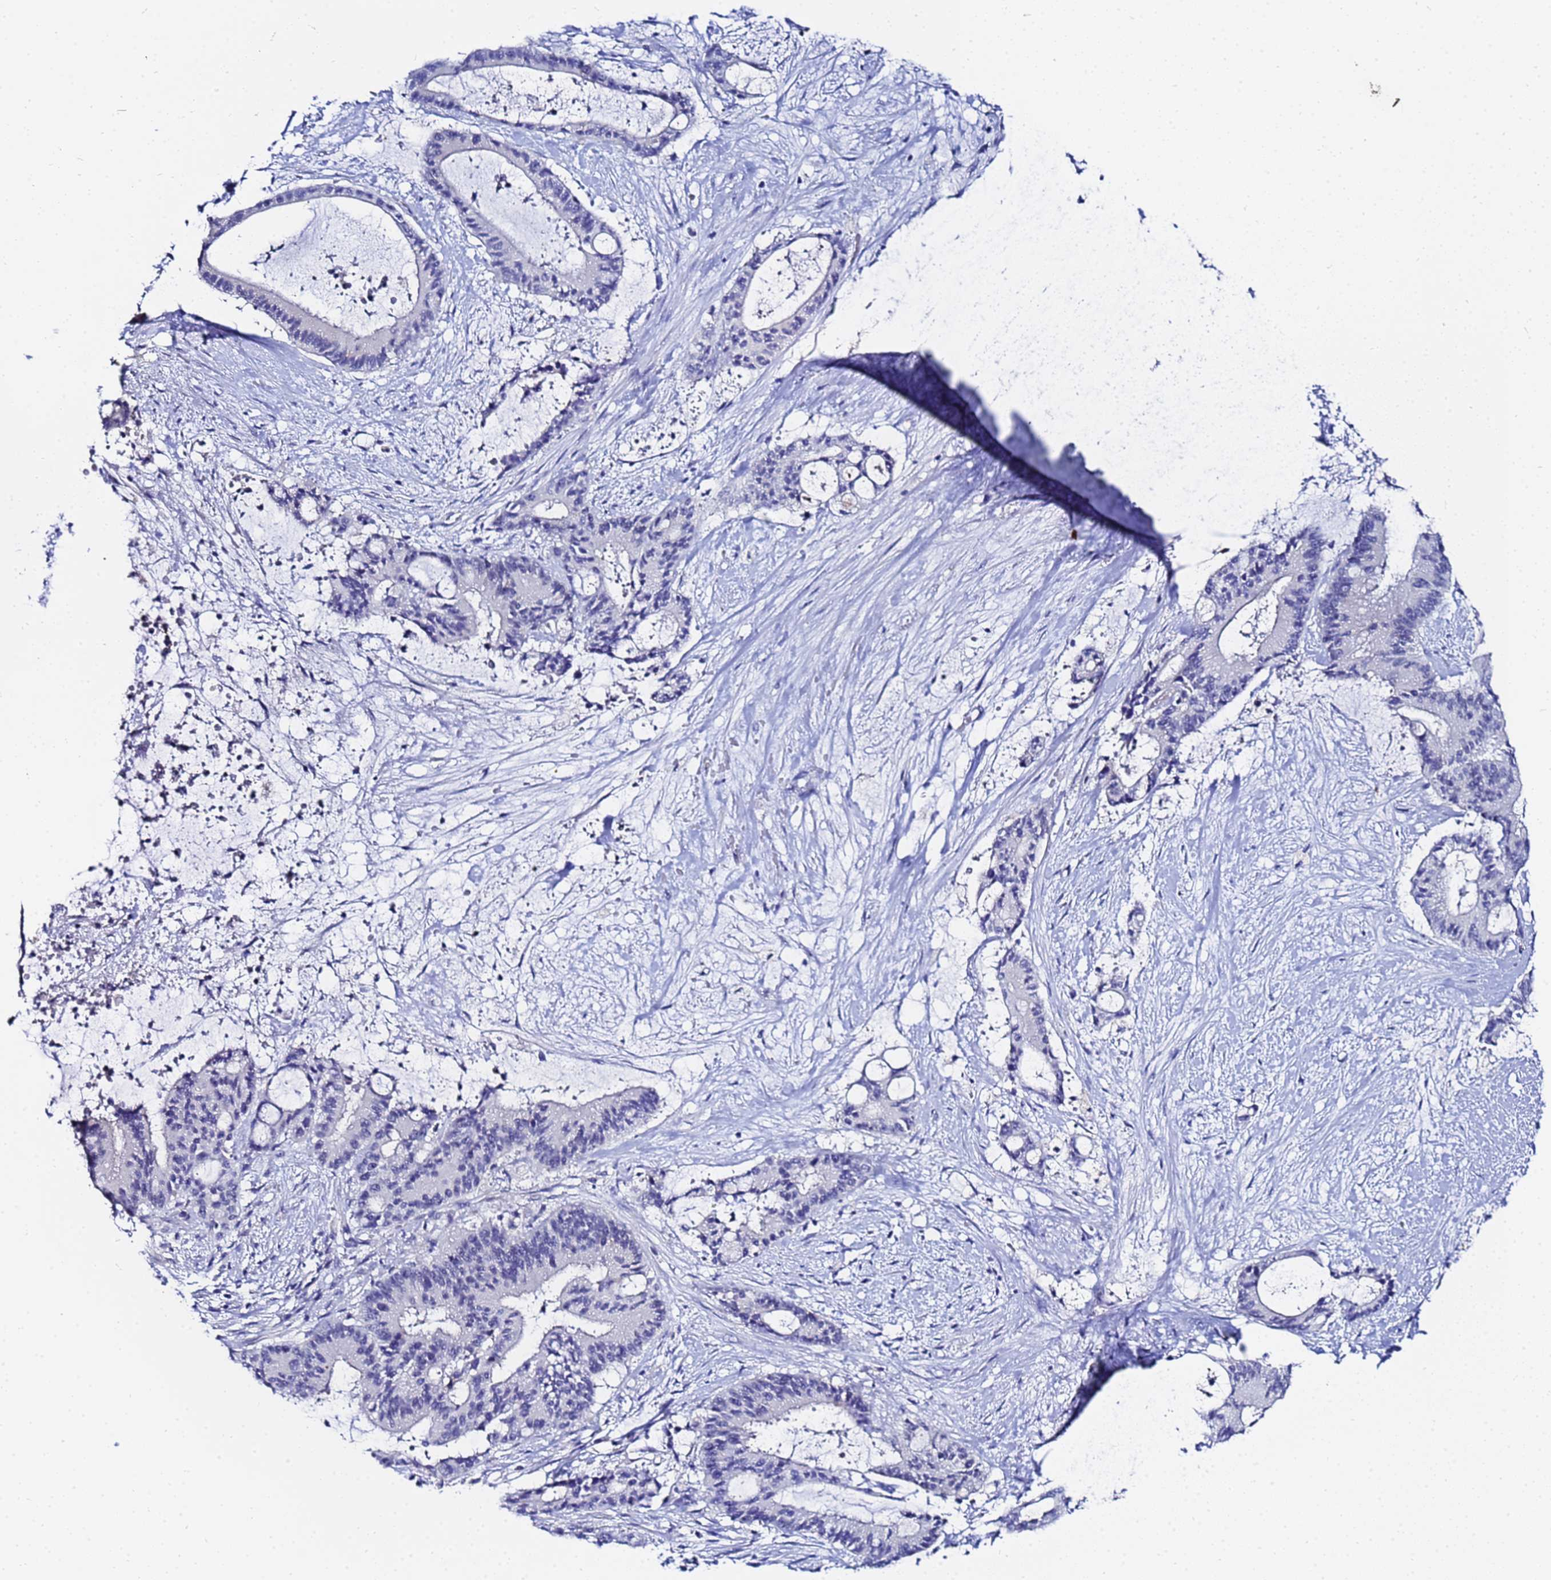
{"staining": {"intensity": "negative", "quantity": "none", "location": "none"}, "tissue": "liver cancer", "cell_type": "Tumor cells", "image_type": "cancer", "snomed": [{"axis": "morphology", "description": "Normal tissue, NOS"}, {"axis": "morphology", "description": "Cholangiocarcinoma"}, {"axis": "topography", "description": "Liver"}, {"axis": "topography", "description": "Peripheral nerve tissue"}], "caption": "Tumor cells show no significant positivity in liver cancer.", "gene": "ZNF26", "patient": {"sex": "female", "age": 73}}